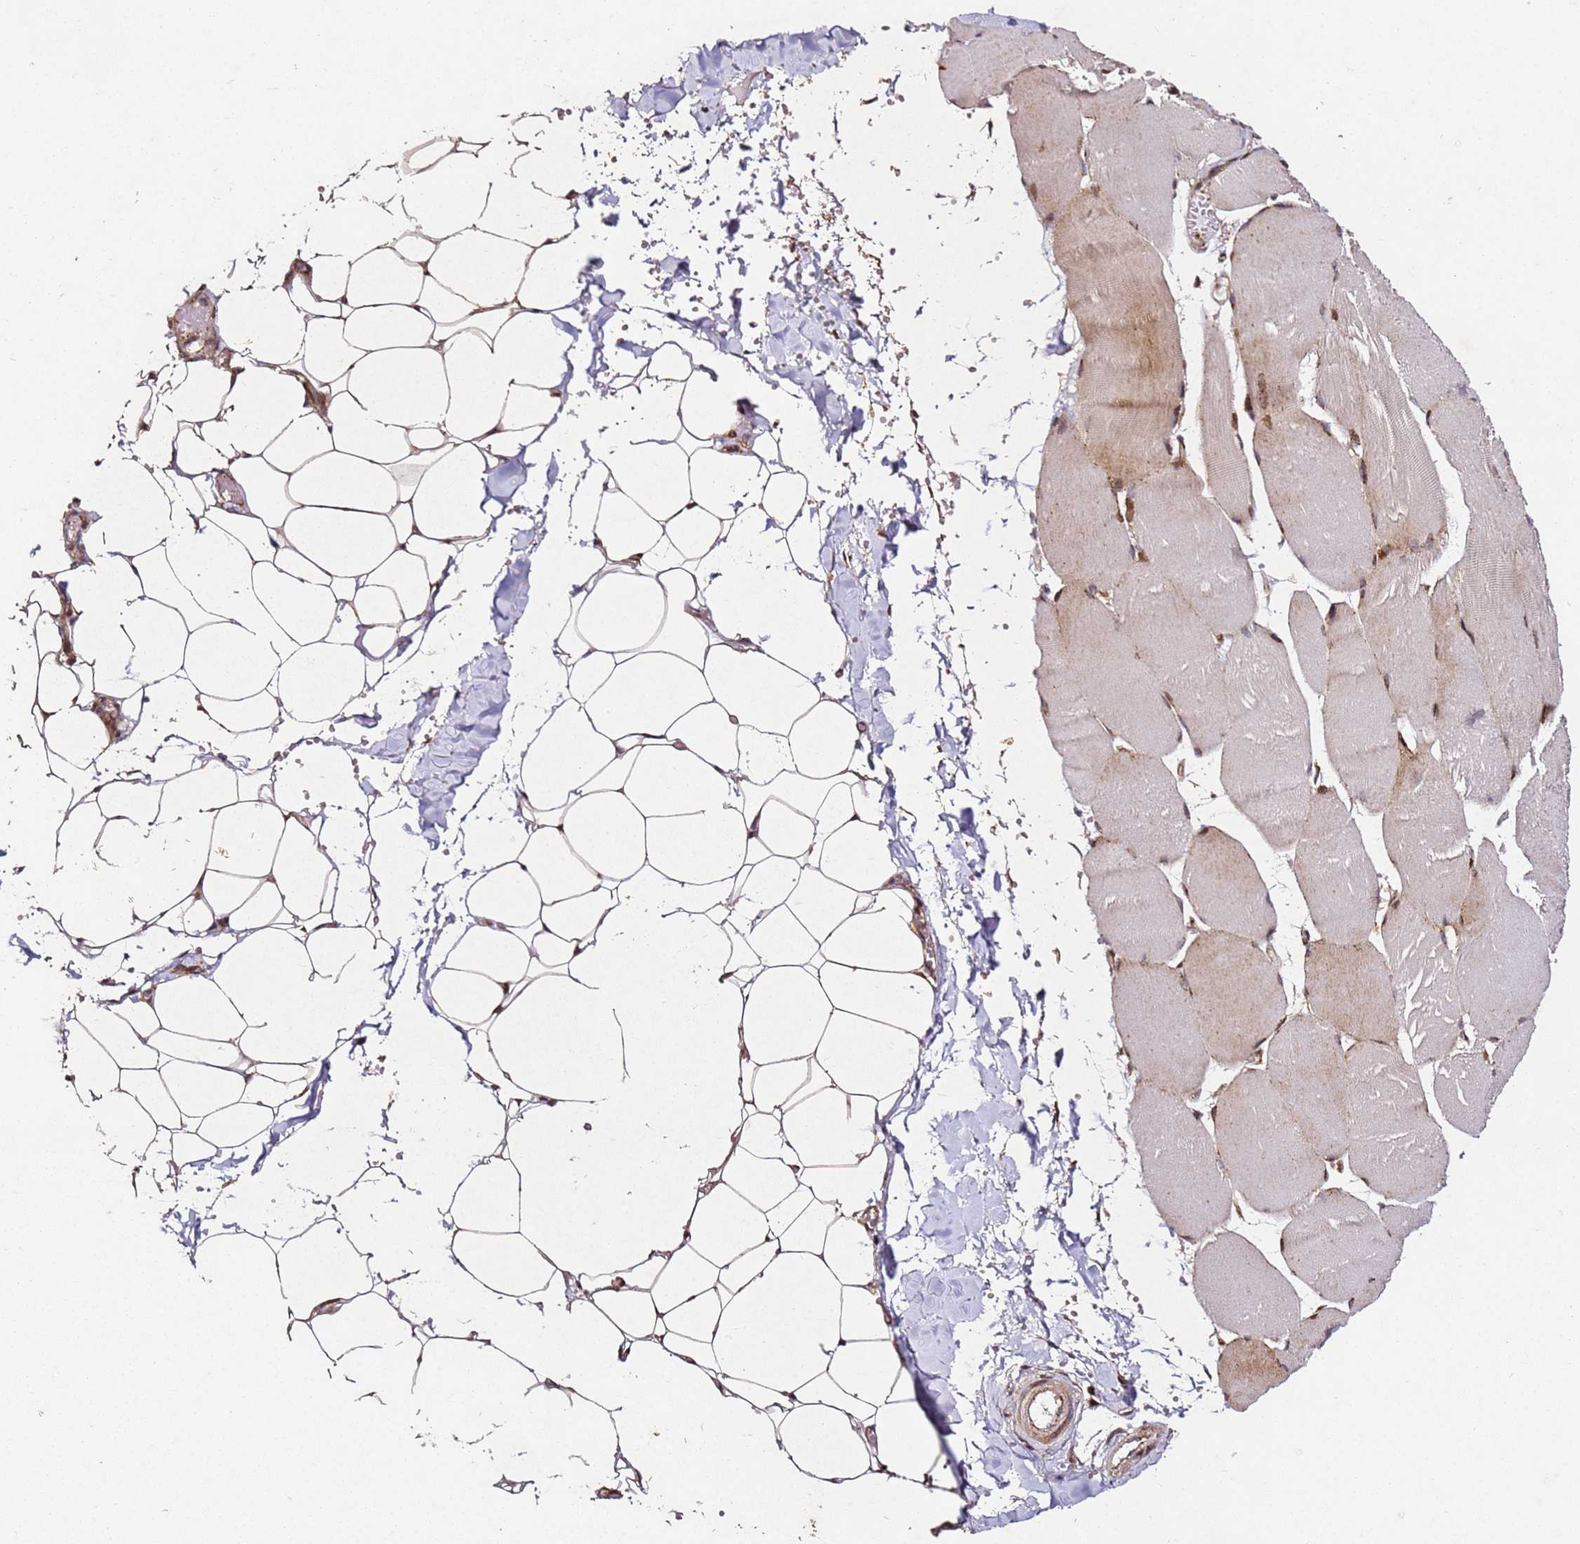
{"staining": {"intensity": "moderate", "quantity": ">75%", "location": "cytoplasmic/membranous"}, "tissue": "adipose tissue", "cell_type": "Adipocytes", "image_type": "normal", "snomed": [{"axis": "morphology", "description": "Normal tissue, NOS"}, {"axis": "topography", "description": "Skeletal muscle"}, {"axis": "topography", "description": "Peripheral nerve tissue"}], "caption": "Immunohistochemistry (IHC) photomicrograph of normal adipose tissue: adipose tissue stained using IHC displays medium levels of moderate protein expression localized specifically in the cytoplasmic/membranous of adipocytes, appearing as a cytoplasmic/membranous brown color.", "gene": "ZNF296", "patient": {"sex": "female", "age": 55}}